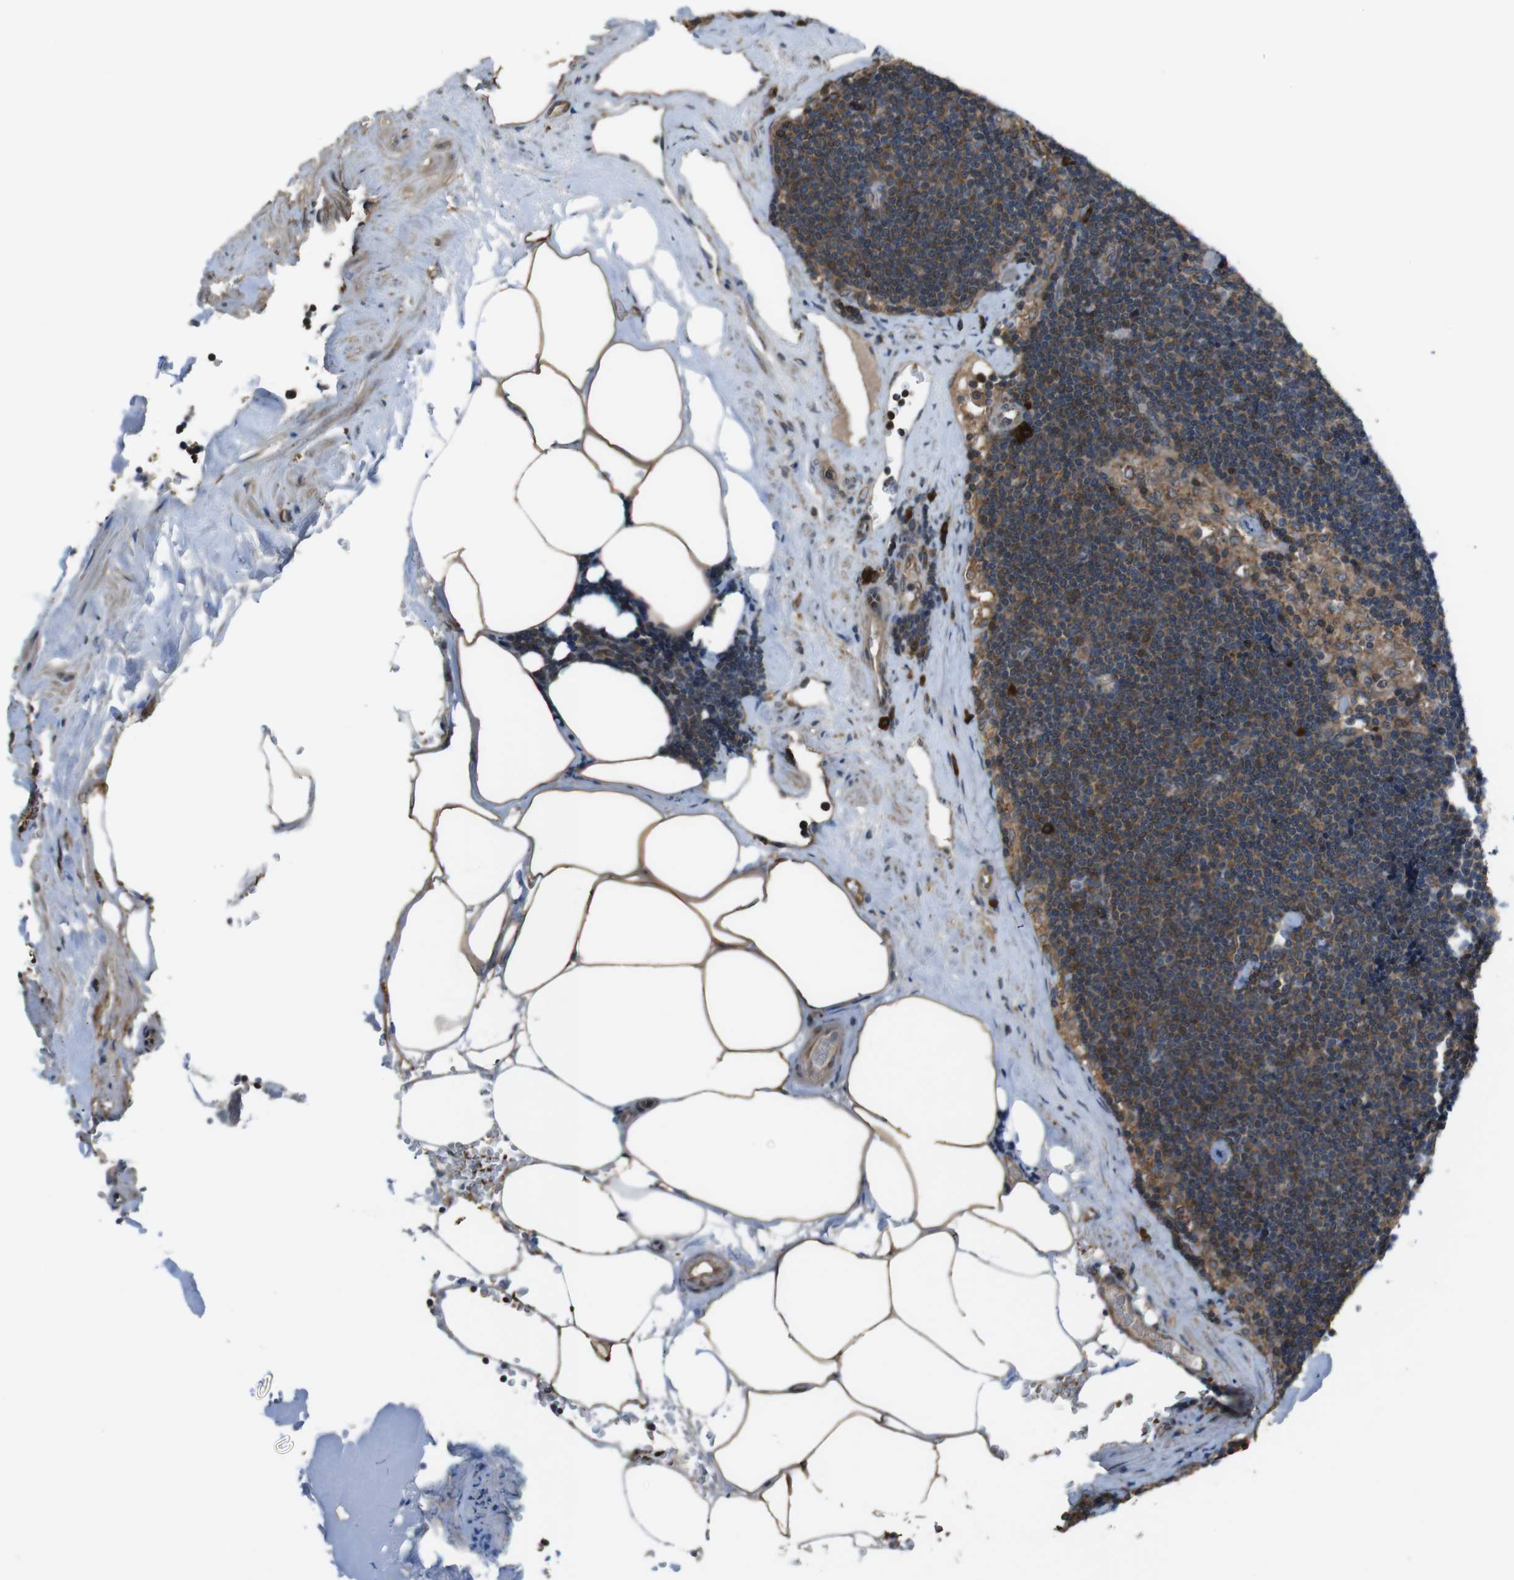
{"staining": {"intensity": "moderate", "quantity": ">75%", "location": "cytoplasmic/membranous"}, "tissue": "lymph node", "cell_type": "Germinal center cells", "image_type": "normal", "snomed": [{"axis": "morphology", "description": "Normal tissue, NOS"}, {"axis": "topography", "description": "Lymph node"}], "caption": "Lymph node stained with DAB (3,3'-diaminobenzidine) immunohistochemistry exhibits medium levels of moderate cytoplasmic/membranous staining in about >75% of germinal center cells.", "gene": "SSR3", "patient": {"sex": "male", "age": 63}}